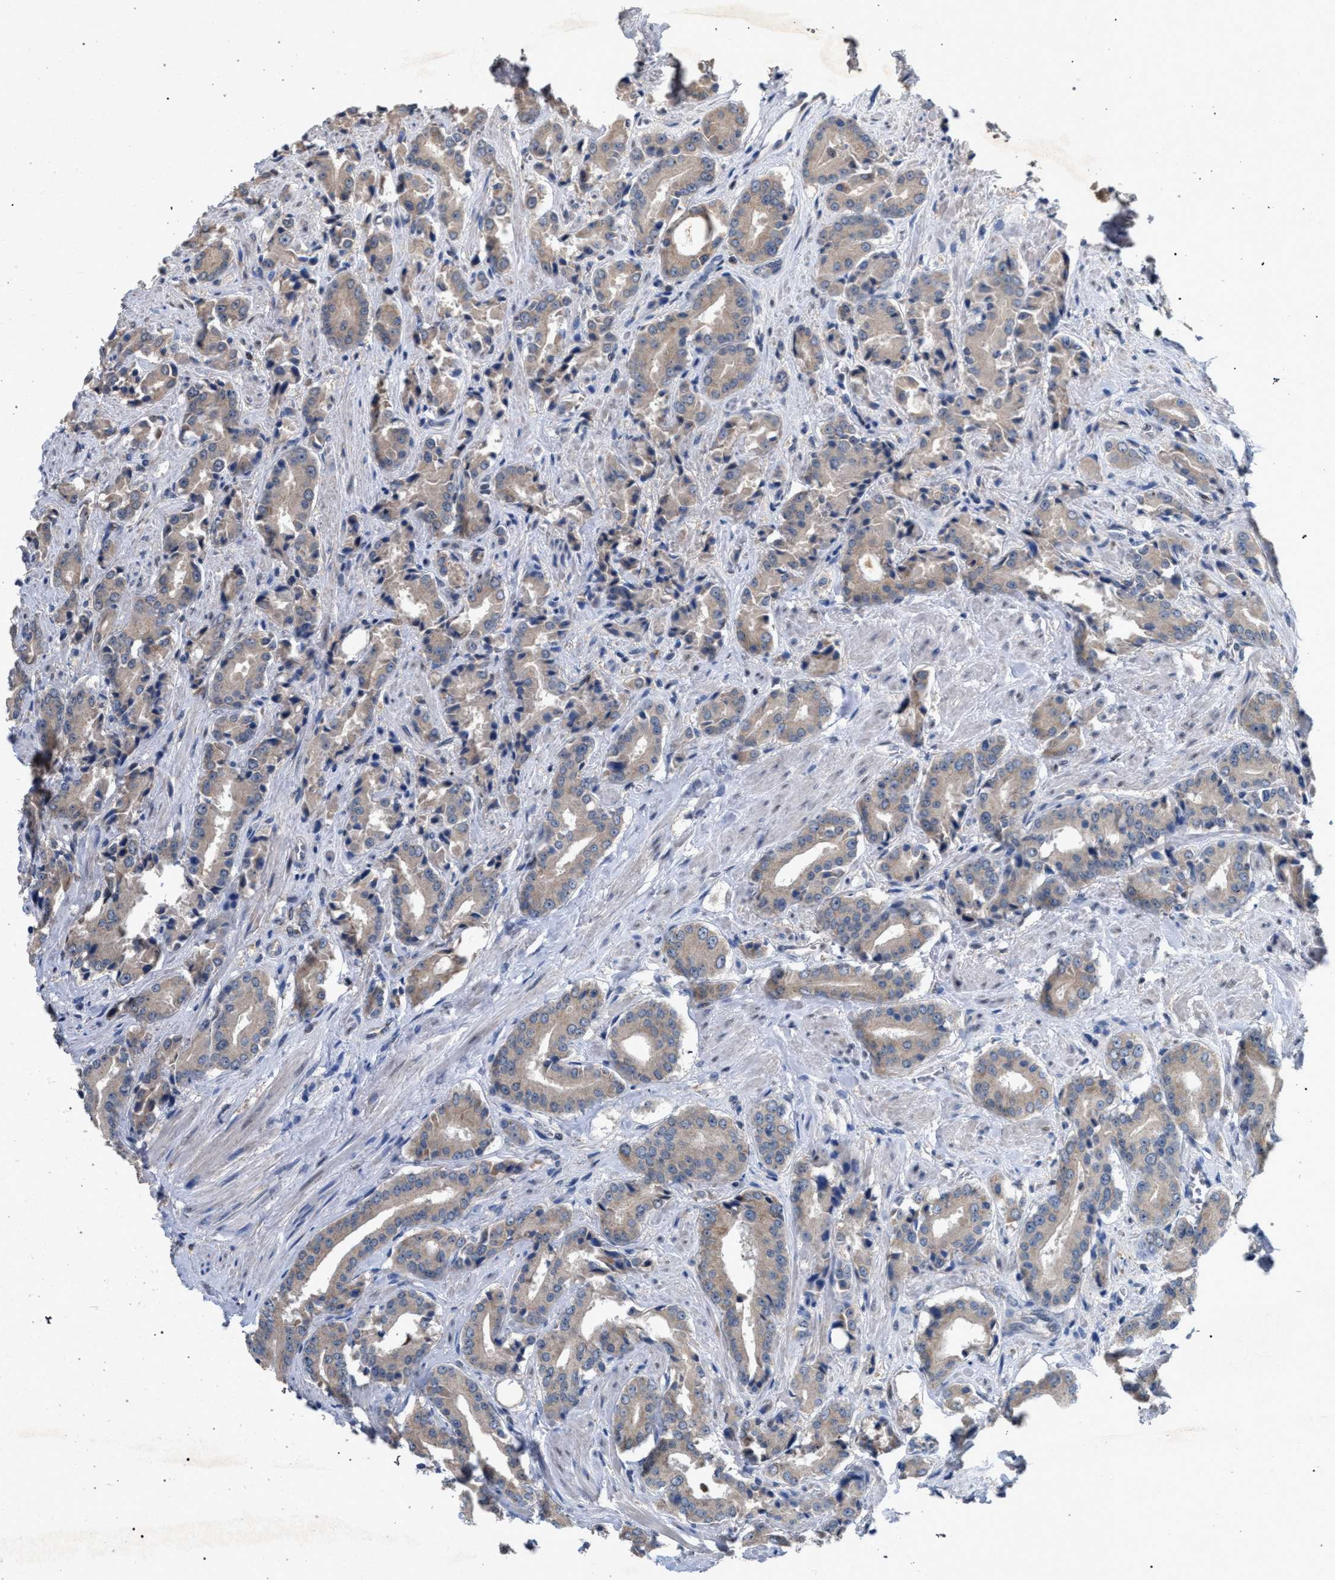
{"staining": {"intensity": "weak", "quantity": ">75%", "location": "cytoplasmic/membranous"}, "tissue": "prostate cancer", "cell_type": "Tumor cells", "image_type": "cancer", "snomed": [{"axis": "morphology", "description": "Adenocarcinoma, High grade"}, {"axis": "topography", "description": "Prostate"}], "caption": "Human prostate high-grade adenocarcinoma stained with a protein marker demonstrates weak staining in tumor cells.", "gene": "TECPR1", "patient": {"sex": "male", "age": 71}}